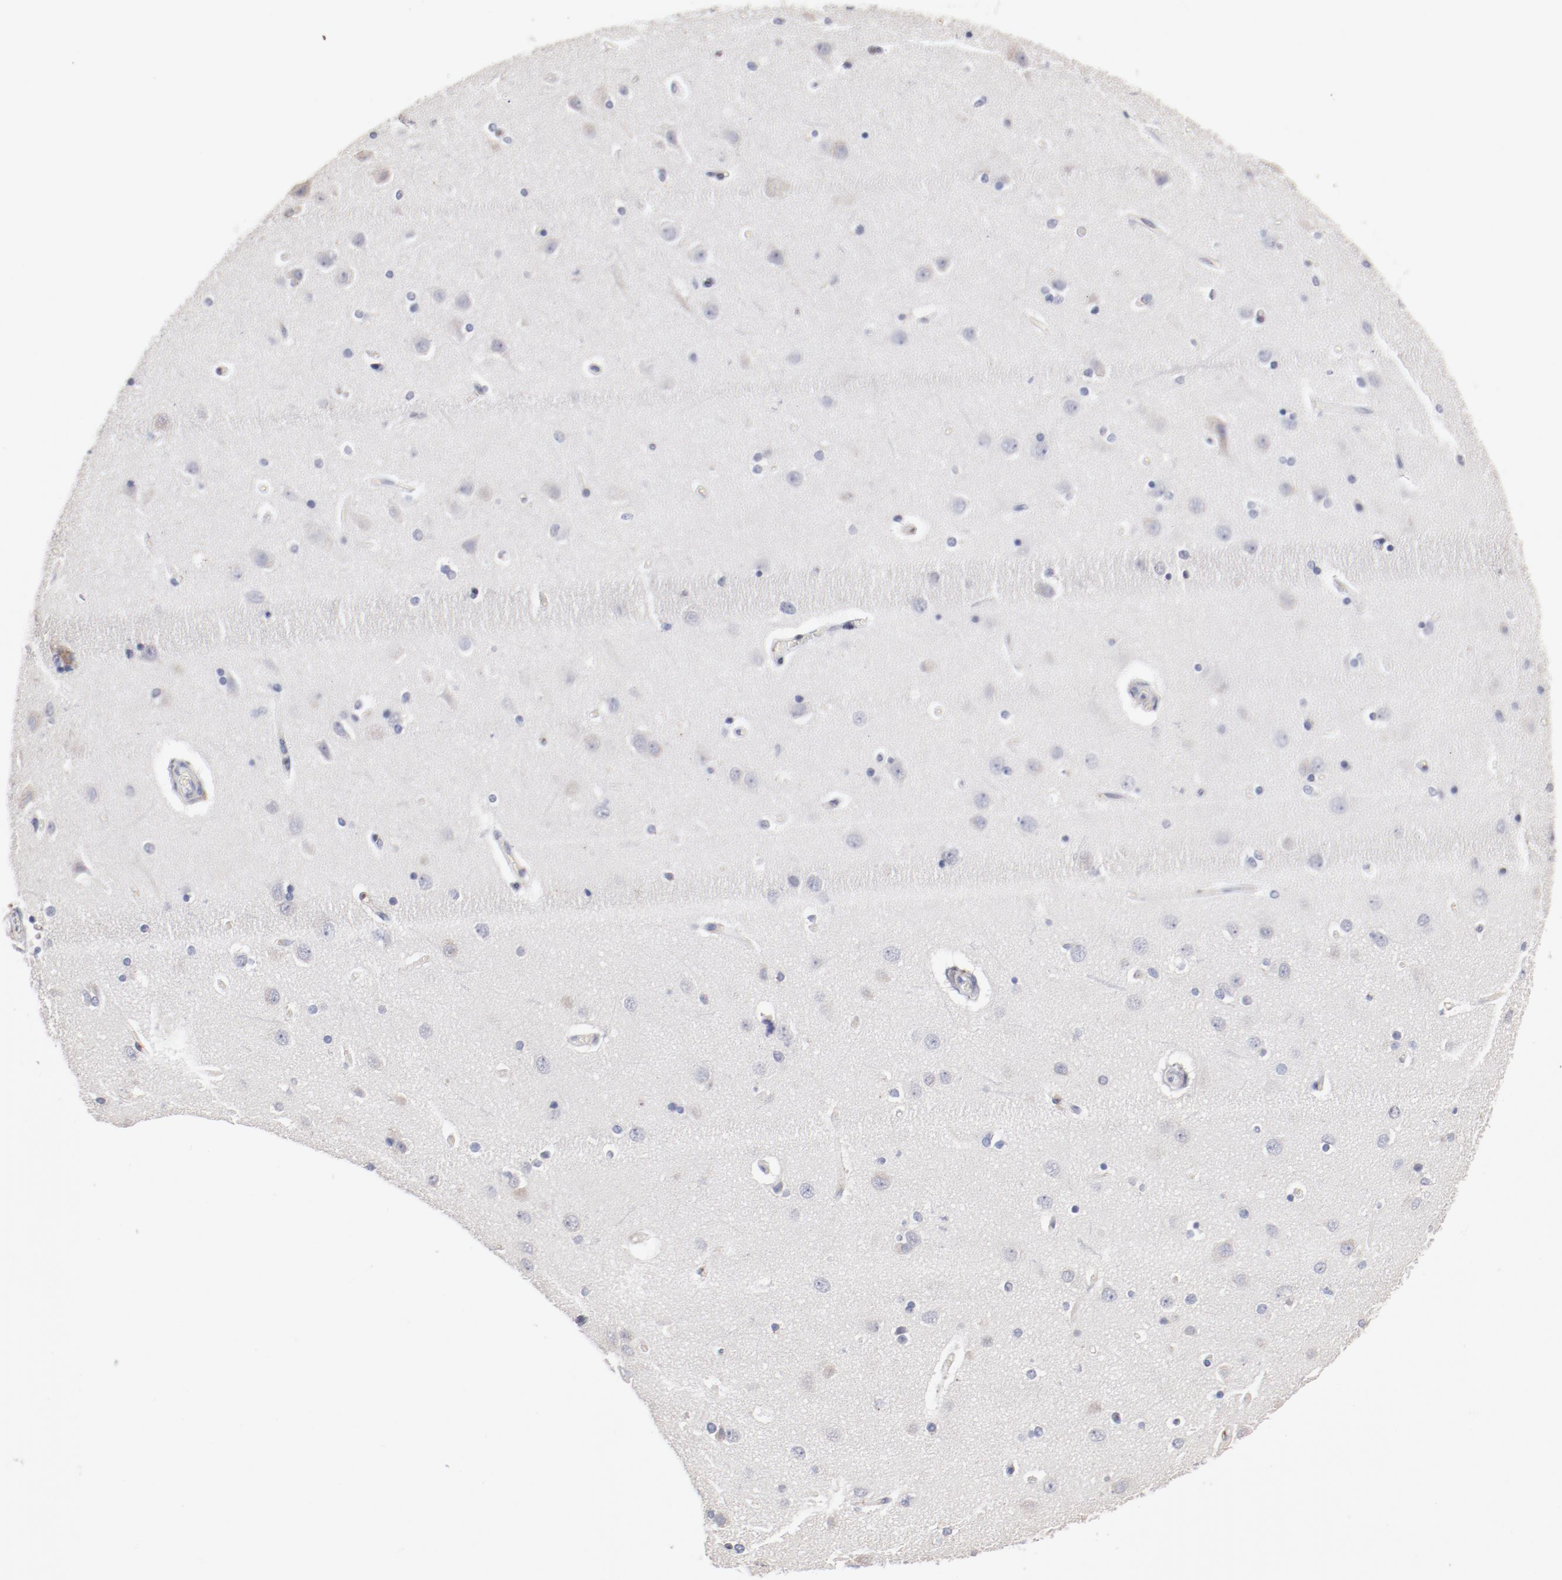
{"staining": {"intensity": "negative", "quantity": "none", "location": "none"}, "tissue": "cerebral cortex", "cell_type": "Endothelial cells", "image_type": "normal", "snomed": [{"axis": "morphology", "description": "Normal tissue, NOS"}, {"axis": "topography", "description": "Cerebral cortex"}], "caption": "Micrograph shows no protein positivity in endothelial cells of normal cerebral cortex.", "gene": "AK7", "patient": {"sex": "female", "age": 54}}